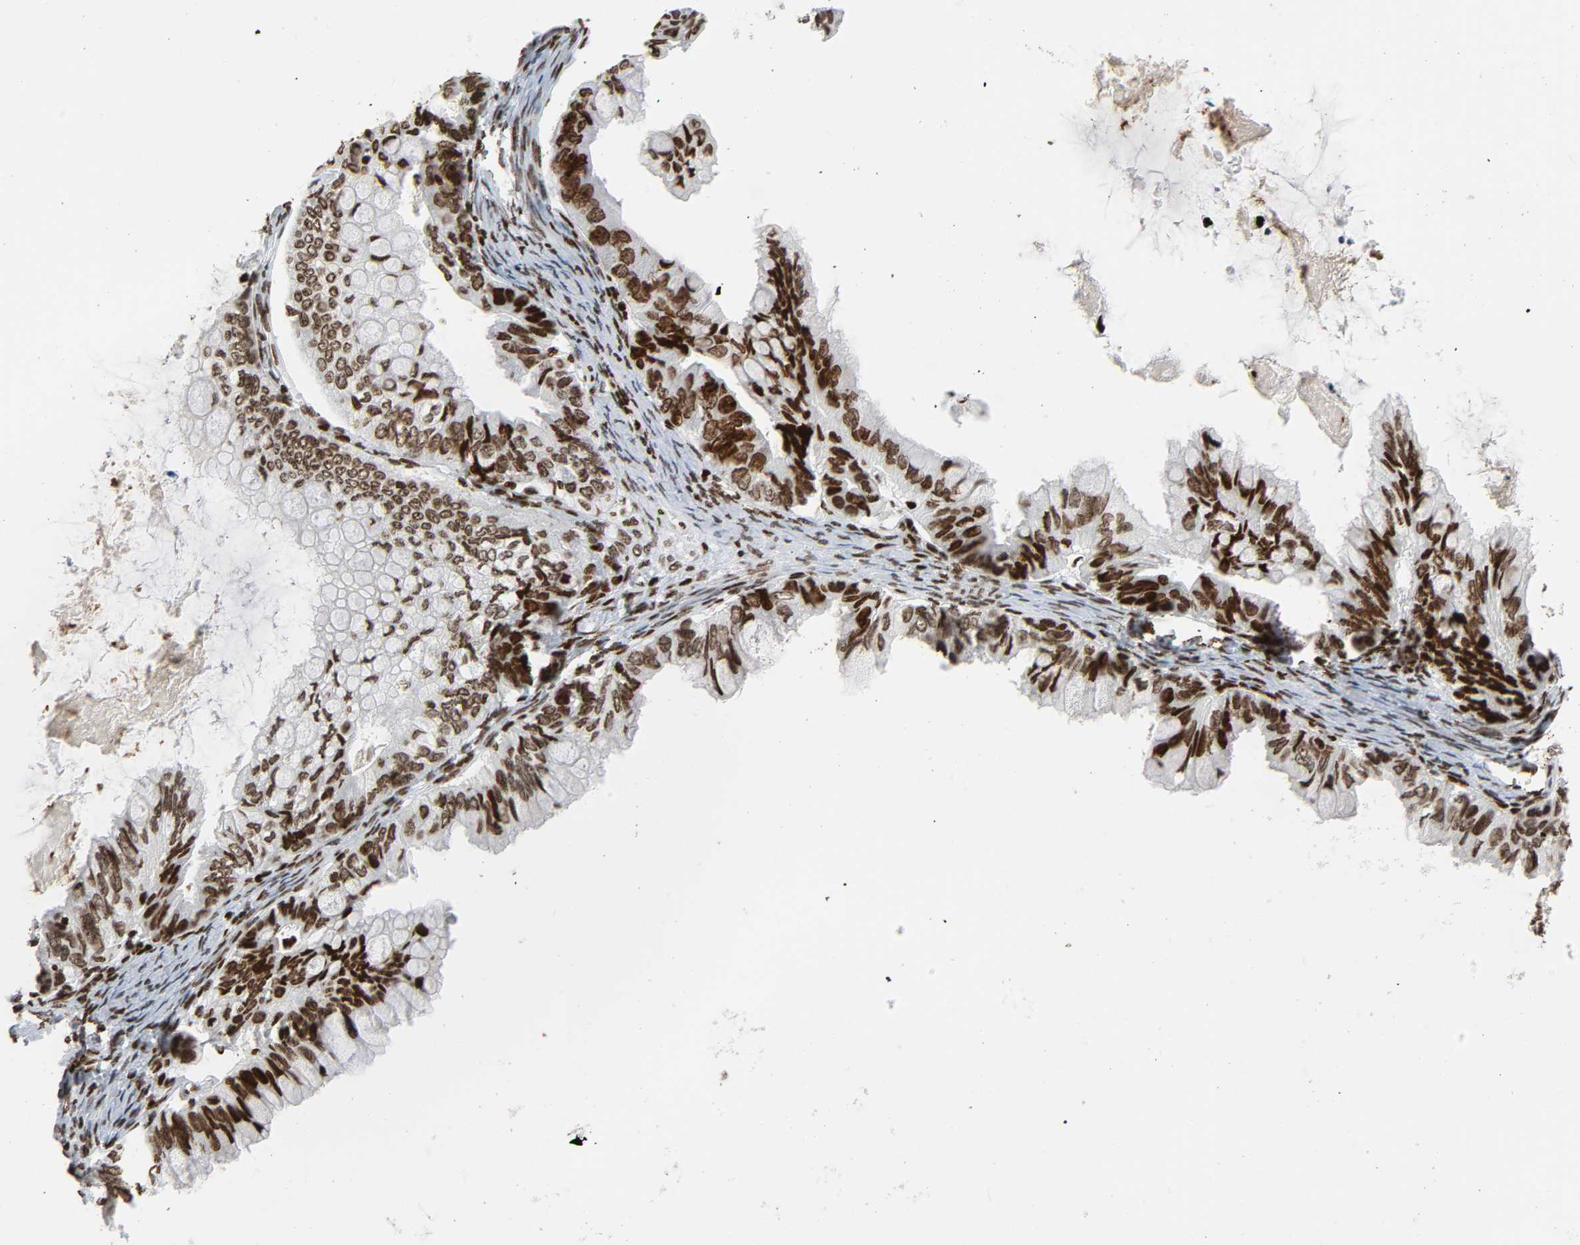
{"staining": {"intensity": "strong", "quantity": ">75%", "location": "nuclear"}, "tissue": "ovarian cancer", "cell_type": "Tumor cells", "image_type": "cancer", "snomed": [{"axis": "morphology", "description": "Cystadenocarcinoma, mucinous, NOS"}, {"axis": "topography", "description": "Ovary"}], "caption": "Mucinous cystadenocarcinoma (ovarian) stained with a protein marker exhibits strong staining in tumor cells.", "gene": "RXRA", "patient": {"sex": "female", "age": 80}}